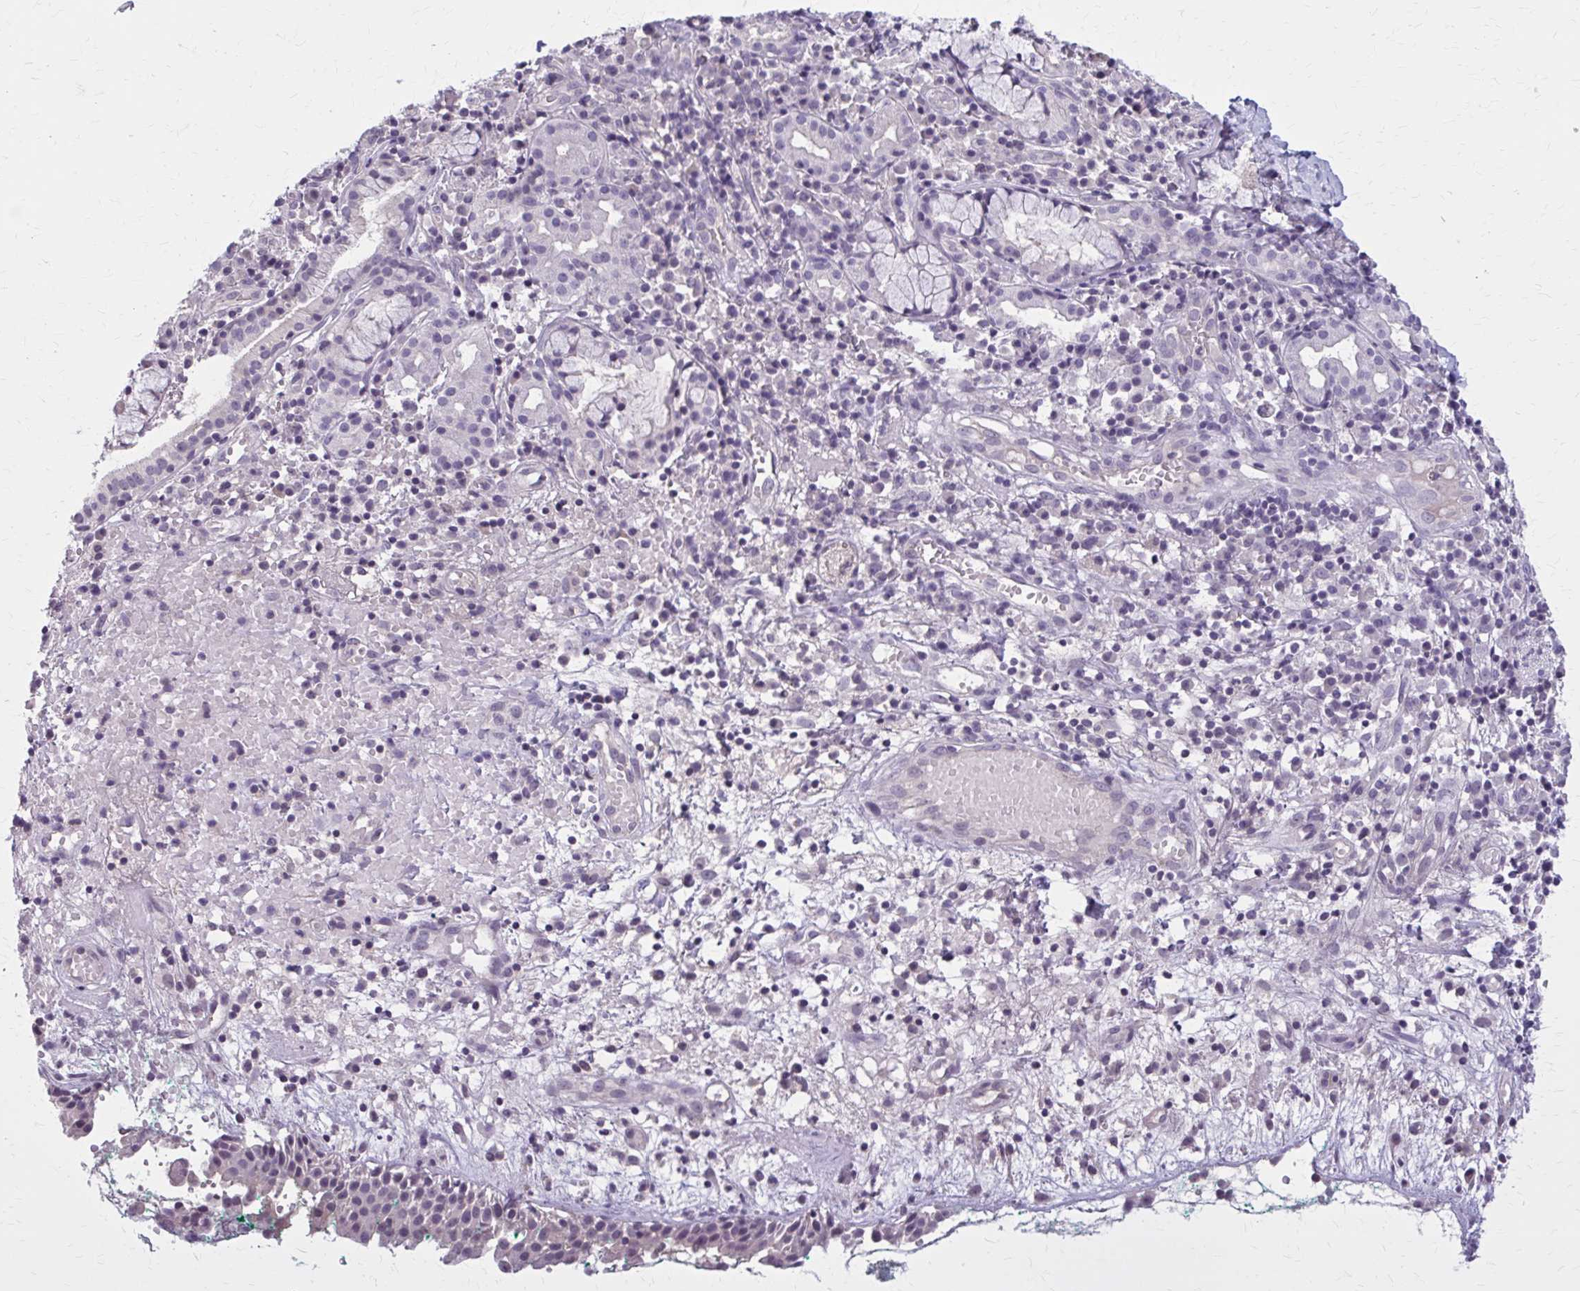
{"staining": {"intensity": "negative", "quantity": "none", "location": "none"}, "tissue": "nasopharynx", "cell_type": "Respiratory epithelial cells", "image_type": "normal", "snomed": [{"axis": "morphology", "description": "Normal tissue, NOS"}, {"axis": "morphology", "description": "Basal cell carcinoma"}, {"axis": "topography", "description": "Cartilage tissue"}, {"axis": "topography", "description": "Nasopharynx"}, {"axis": "topography", "description": "Oral tissue"}], "caption": "DAB immunohistochemical staining of unremarkable nasopharynx shows no significant staining in respiratory epithelial cells. (DAB immunohistochemistry with hematoxylin counter stain).", "gene": "OR4A47", "patient": {"sex": "female", "age": 77}}